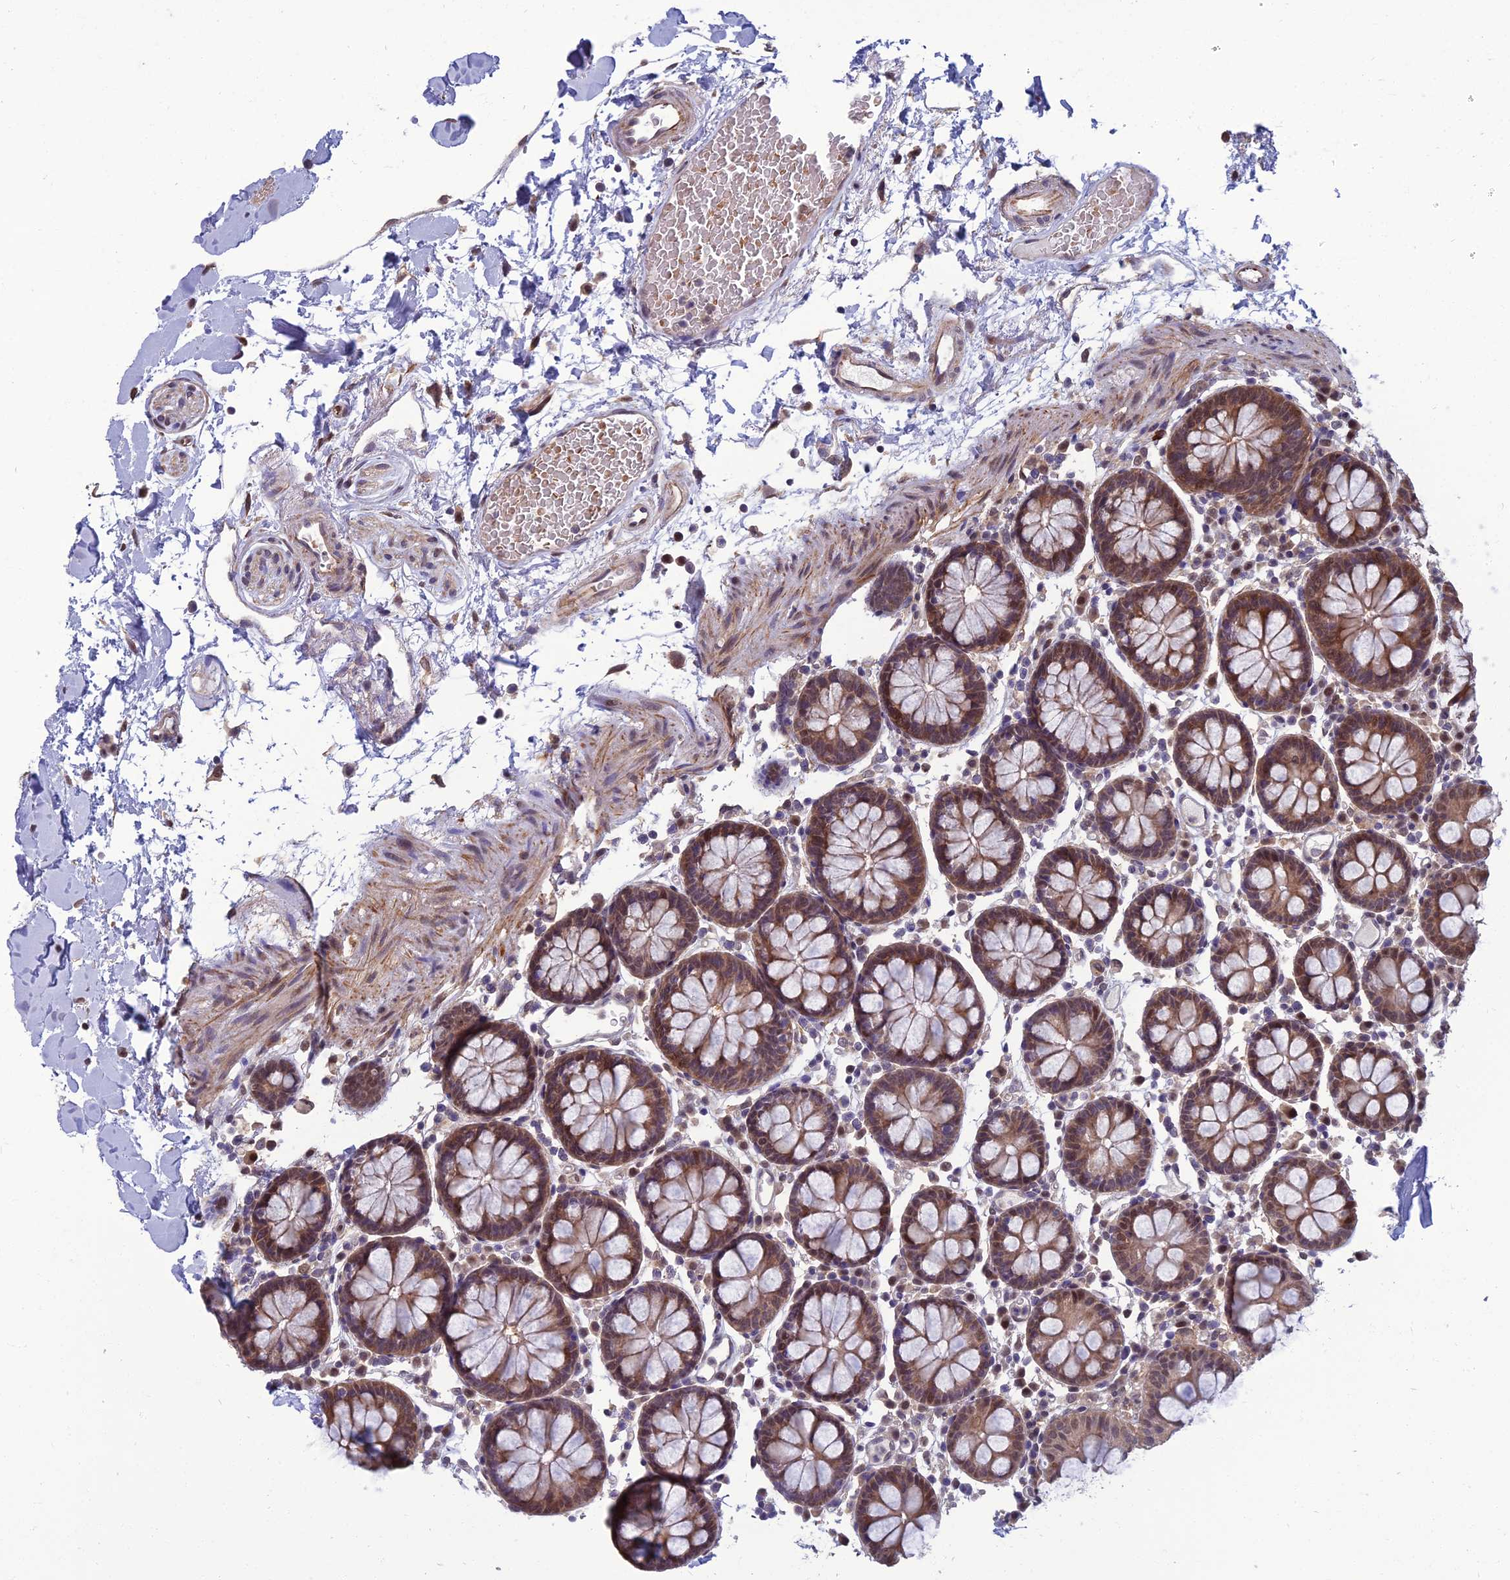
{"staining": {"intensity": "moderate", "quantity": ">75%", "location": "cytoplasmic/membranous"}, "tissue": "colon", "cell_type": "Endothelial cells", "image_type": "normal", "snomed": [{"axis": "morphology", "description": "Normal tissue, NOS"}, {"axis": "topography", "description": "Colon"}], "caption": "Protein staining of benign colon displays moderate cytoplasmic/membranous positivity in about >75% of endothelial cells.", "gene": "NR4A3", "patient": {"sex": "male", "age": 75}}